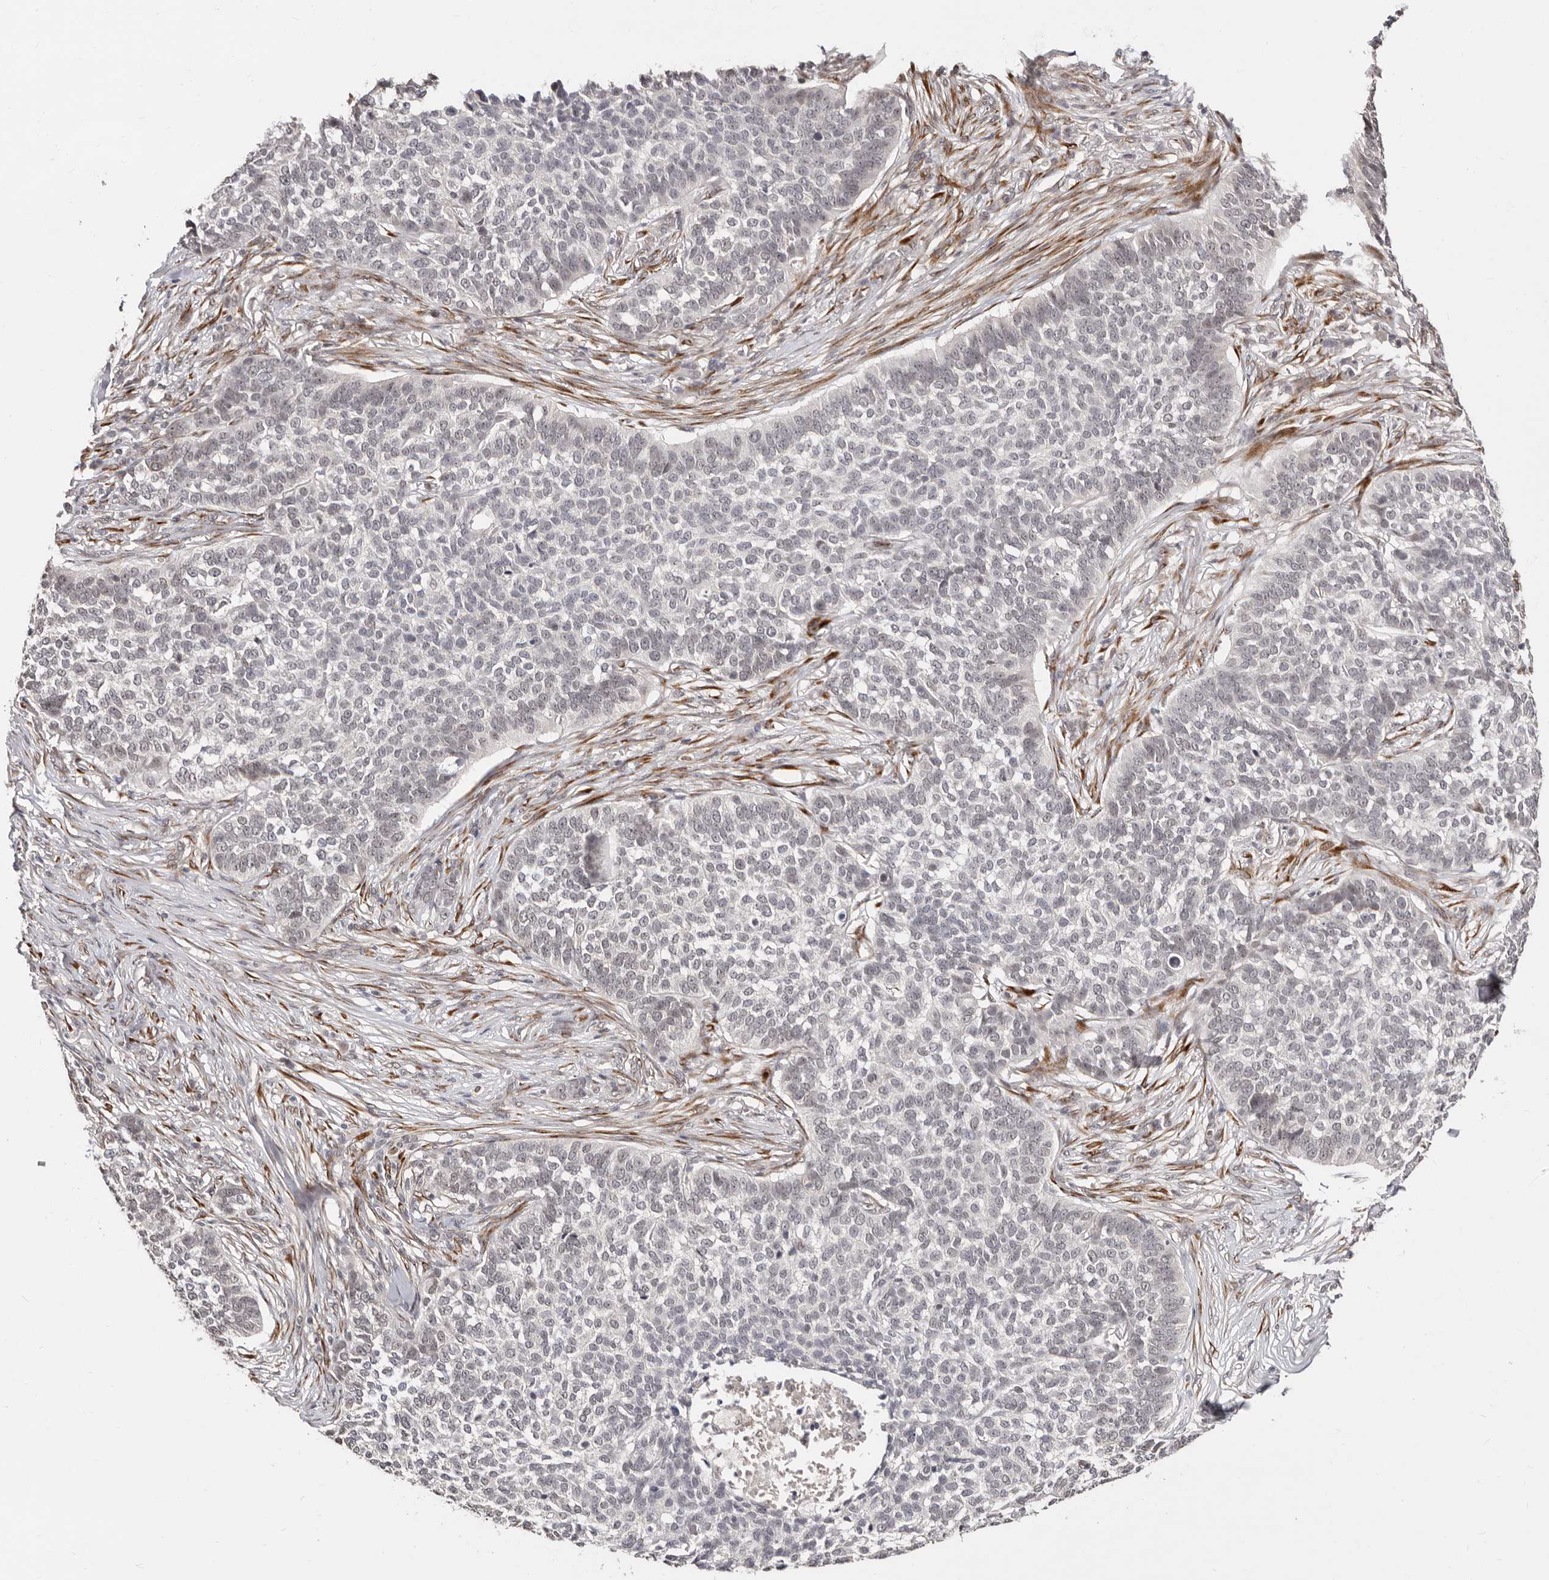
{"staining": {"intensity": "negative", "quantity": "none", "location": "none"}, "tissue": "skin cancer", "cell_type": "Tumor cells", "image_type": "cancer", "snomed": [{"axis": "morphology", "description": "Basal cell carcinoma"}, {"axis": "topography", "description": "Skin"}], "caption": "Immunohistochemical staining of basal cell carcinoma (skin) shows no significant staining in tumor cells. Nuclei are stained in blue.", "gene": "SRCAP", "patient": {"sex": "male", "age": 85}}